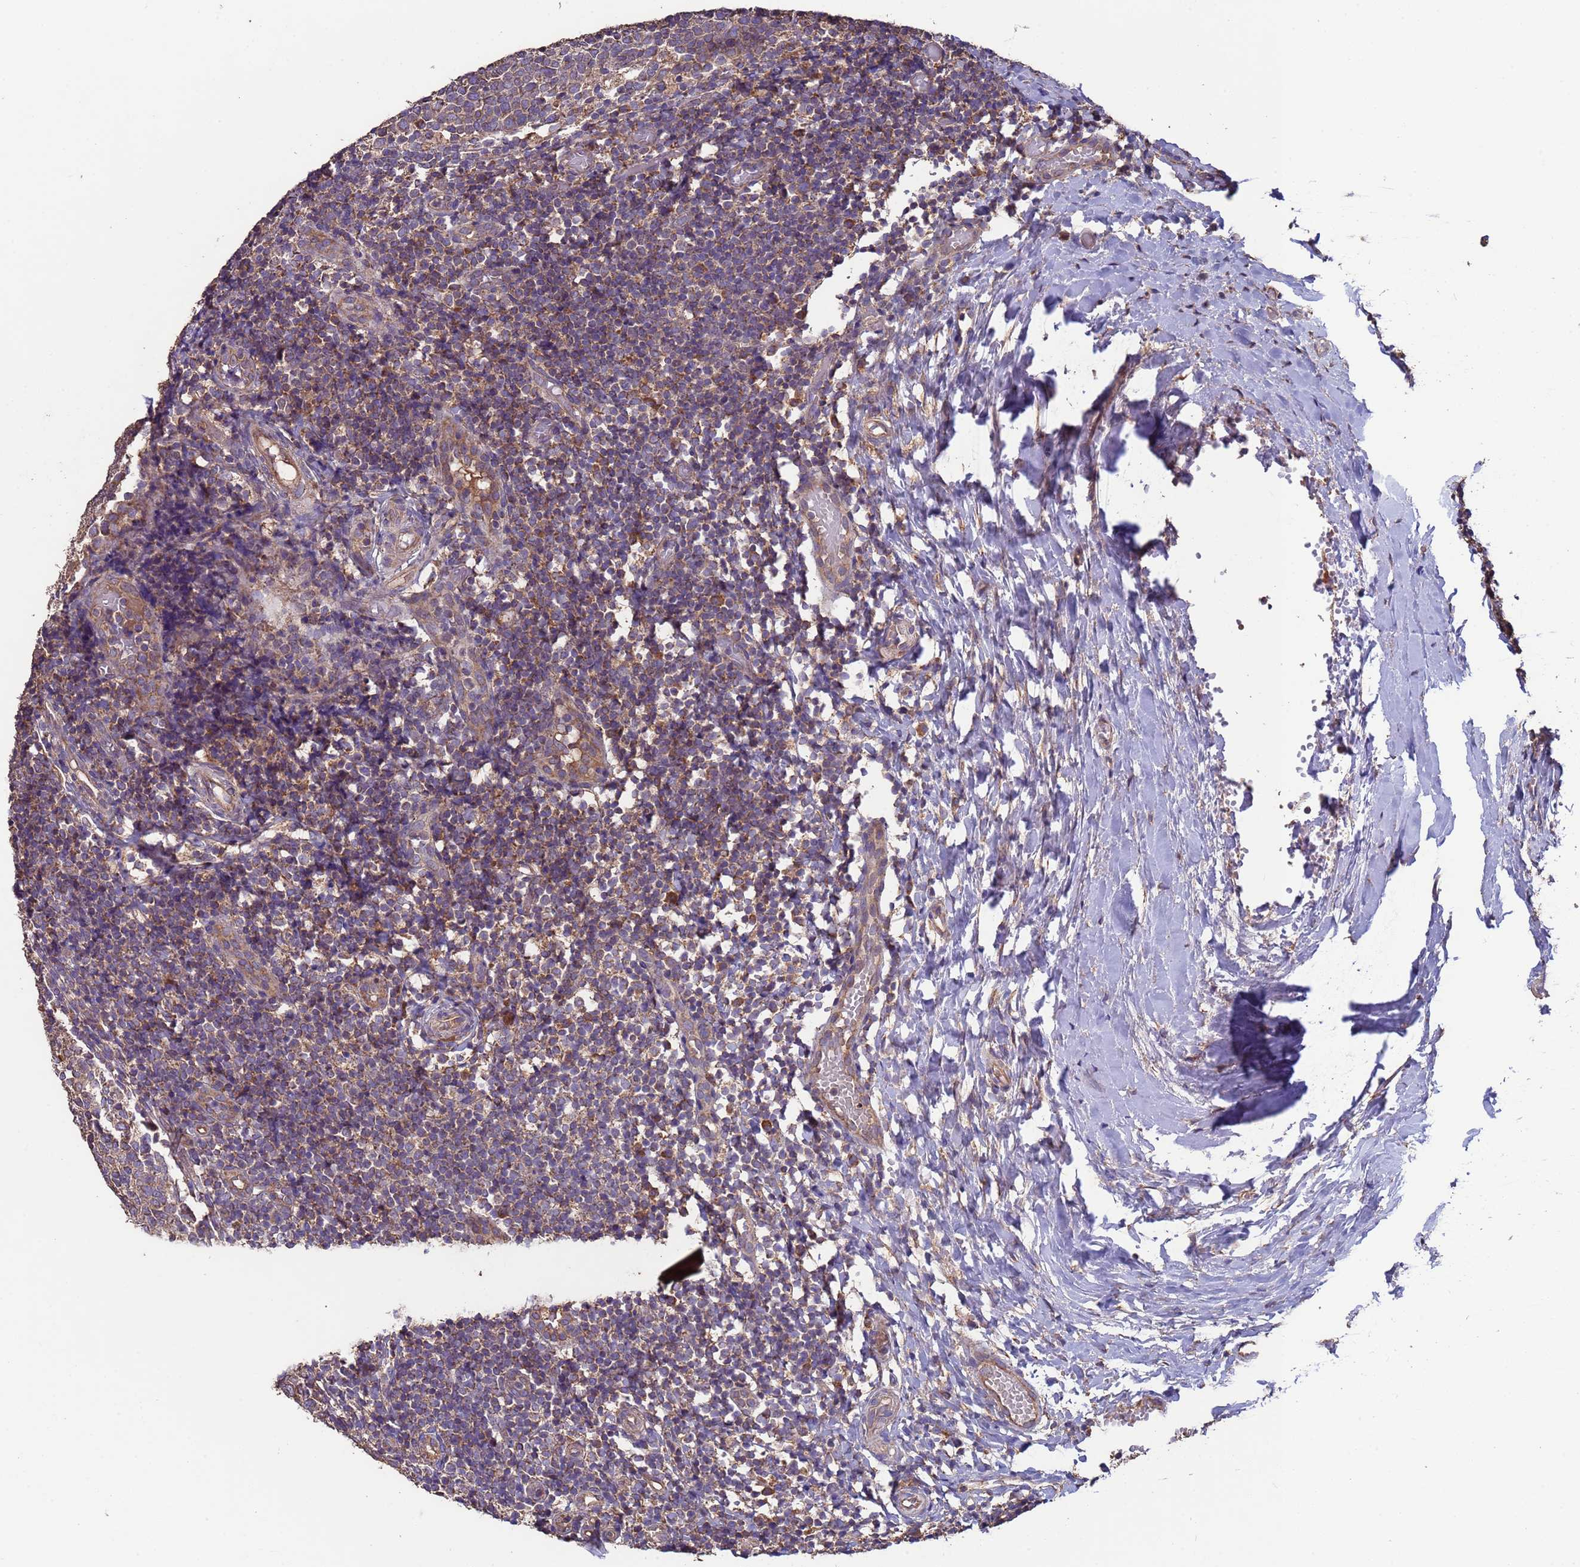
{"staining": {"intensity": "moderate", "quantity": "<25%", "location": "cytoplasmic/membranous"}, "tissue": "tonsil", "cell_type": "Germinal center cells", "image_type": "normal", "snomed": [{"axis": "morphology", "description": "Normal tissue, NOS"}, {"axis": "topography", "description": "Tonsil"}], "caption": "A histopathology image of human tonsil stained for a protein reveals moderate cytoplasmic/membranous brown staining in germinal center cells. The staining was performed using DAB to visualize the protein expression in brown, while the nuclei were stained in blue with hematoxylin (Magnification: 20x).", "gene": "EEF1AKMT1", "patient": {"sex": "female", "age": 19}}